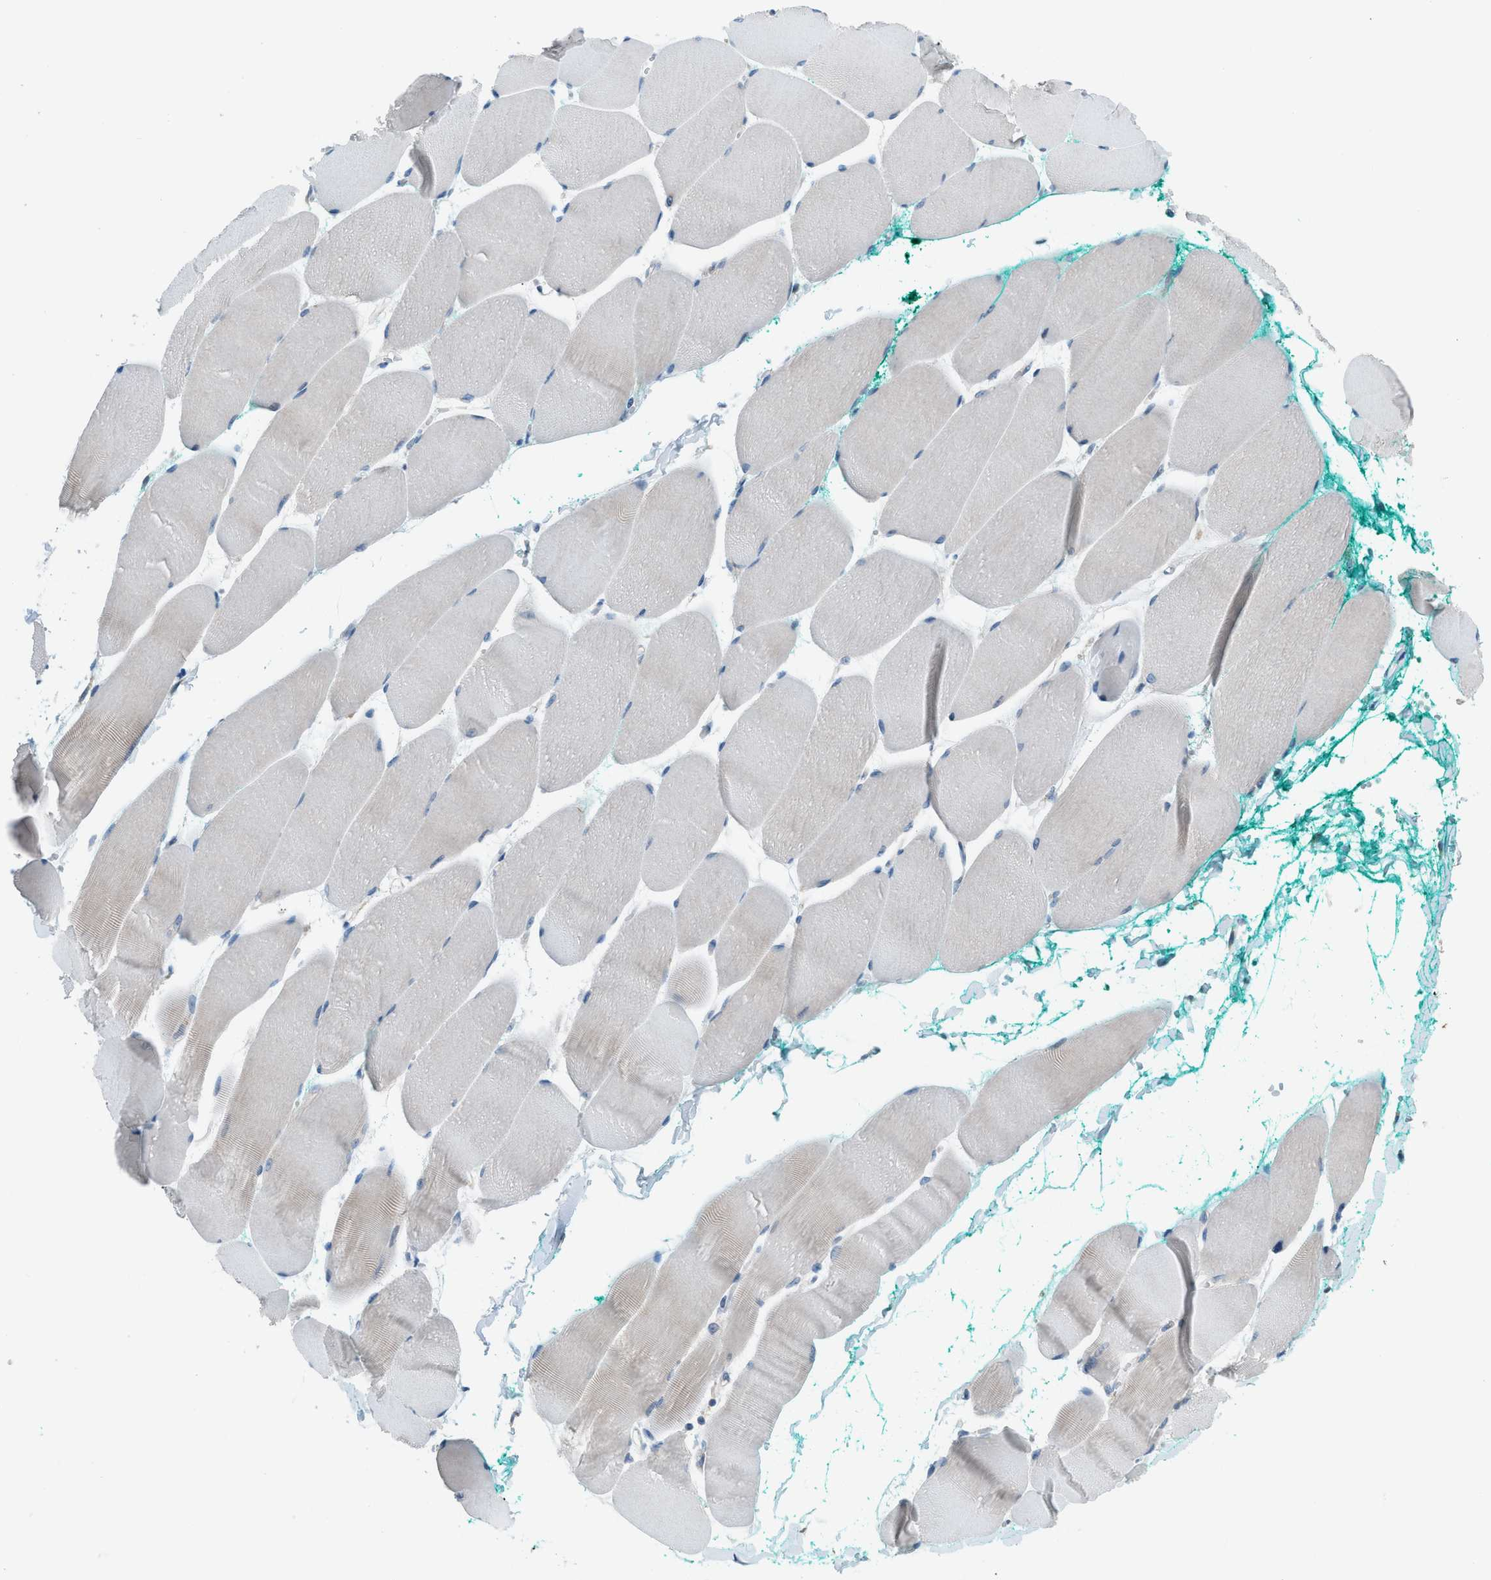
{"staining": {"intensity": "weak", "quantity": "<25%", "location": "cytoplasmic/membranous"}, "tissue": "skeletal muscle", "cell_type": "Myocytes", "image_type": "normal", "snomed": [{"axis": "morphology", "description": "Normal tissue, NOS"}, {"axis": "morphology", "description": "Squamous cell carcinoma, NOS"}, {"axis": "topography", "description": "Skeletal muscle"}], "caption": "Immunohistochemistry (IHC) photomicrograph of benign skeletal muscle: skeletal muscle stained with DAB exhibits no significant protein staining in myocytes.", "gene": "HEG1", "patient": {"sex": "male", "age": 51}}